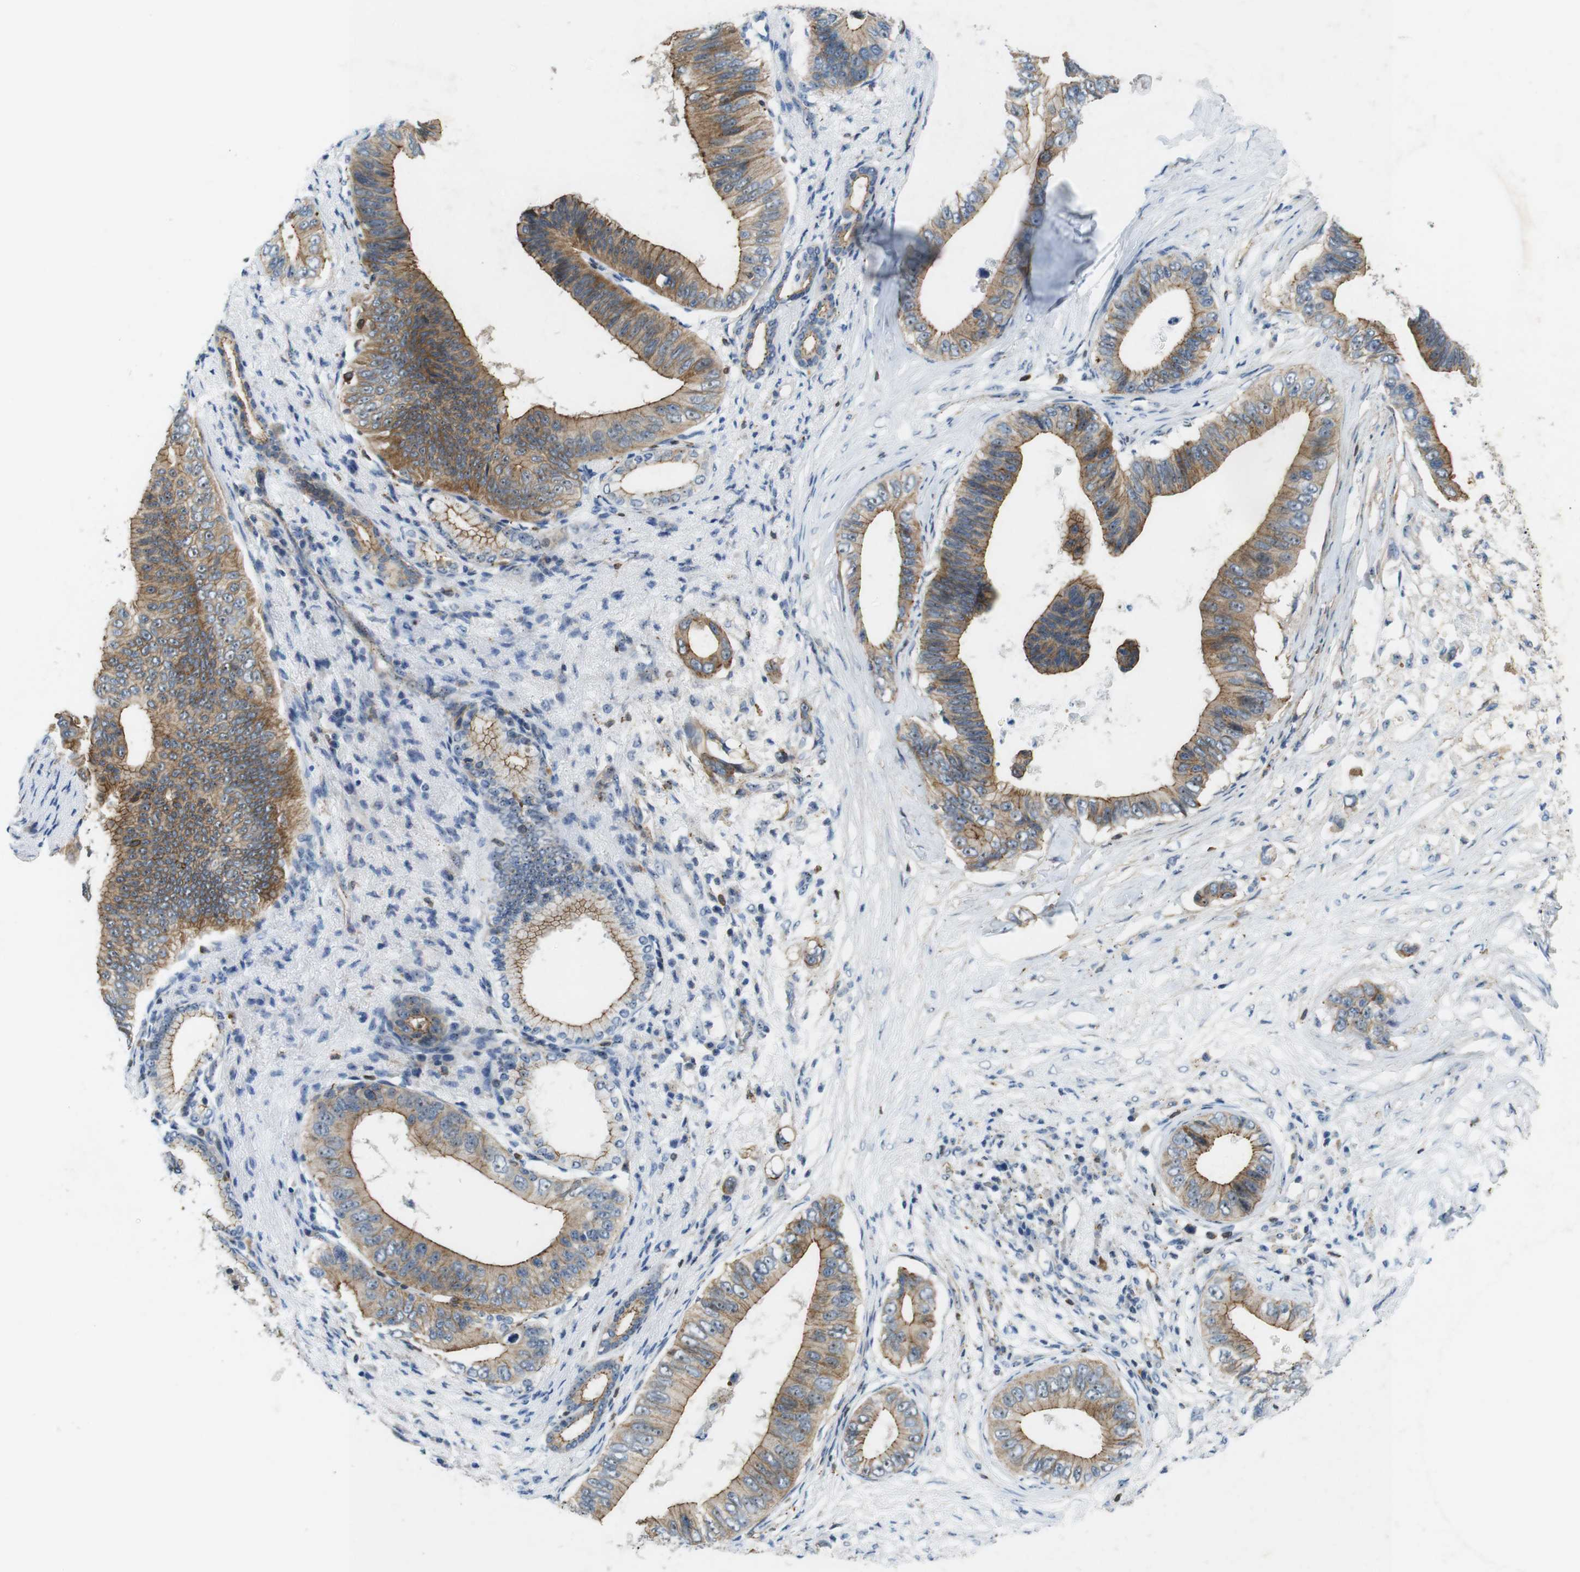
{"staining": {"intensity": "moderate", "quantity": "25%-75%", "location": "cytoplasmic/membranous"}, "tissue": "pancreatic cancer", "cell_type": "Tumor cells", "image_type": "cancer", "snomed": [{"axis": "morphology", "description": "Adenocarcinoma, NOS"}, {"axis": "topography", "description": "Pancreas"}], "caption": "Human pancreatic cancer (adenocarcinoma) stained for a protein (brown) demonstrates moderate cytoplasmic/membranous positive expression in about 25%-75% of tumor cells.", "gene": "TJP3", "patient": {"sex": "male", "age": 77}}